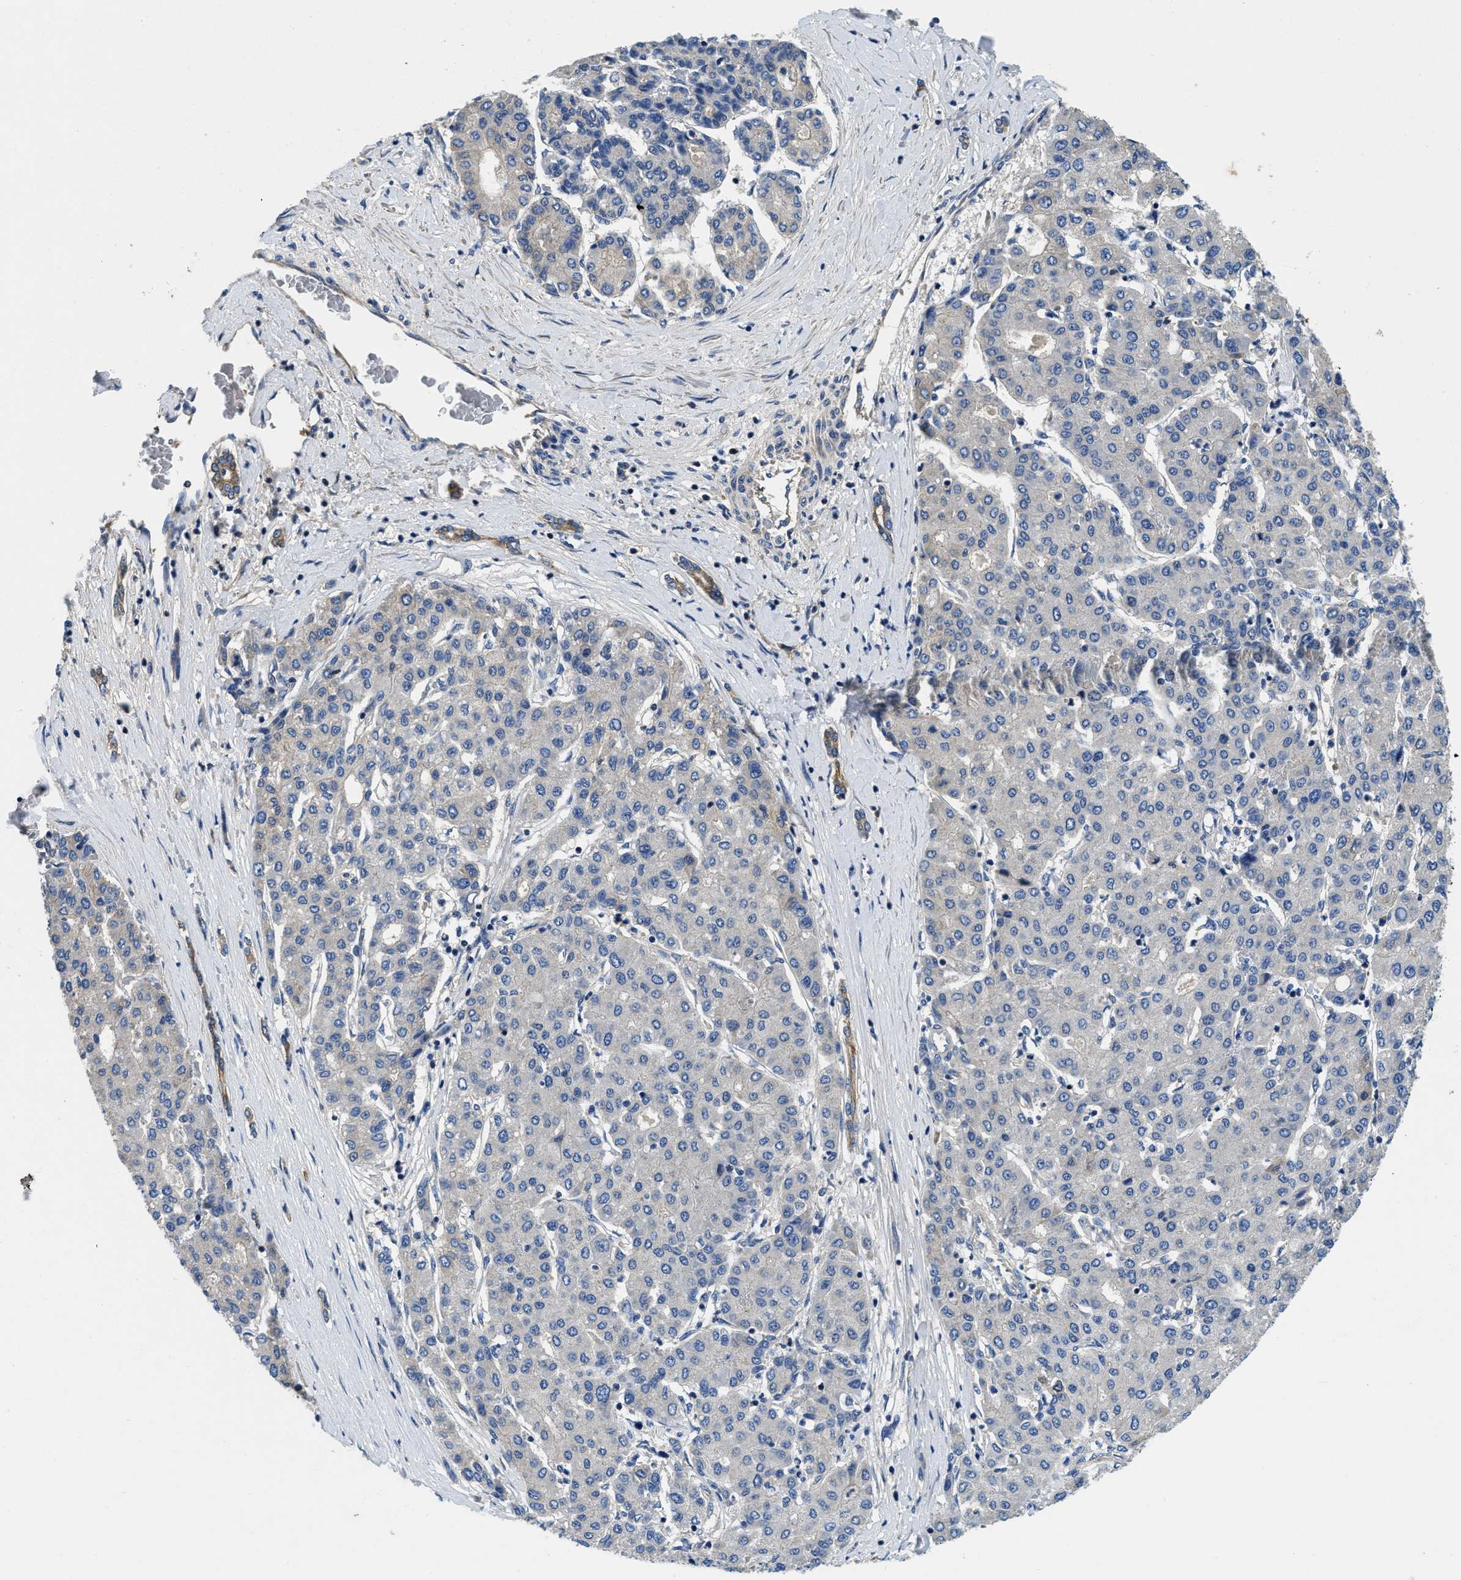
{"staining": {"intensity": "negative", "quantity": "none", "location": "none"}, "tissue": "liver cancer", "cell_type": "Tumor cells", "image_type": "cancer", "snomed": [{"axis": "morphology", "description": "Carcinoma, Hepatocellular, NOS"}, {"axis": "topography", "description": "Liver"}], "caption": "Photomicrograph shows no significant protein positivity in tumor cells of liver cancer.", "gene": "STAT2", "patient": {"sex": "male", "age": 65}}